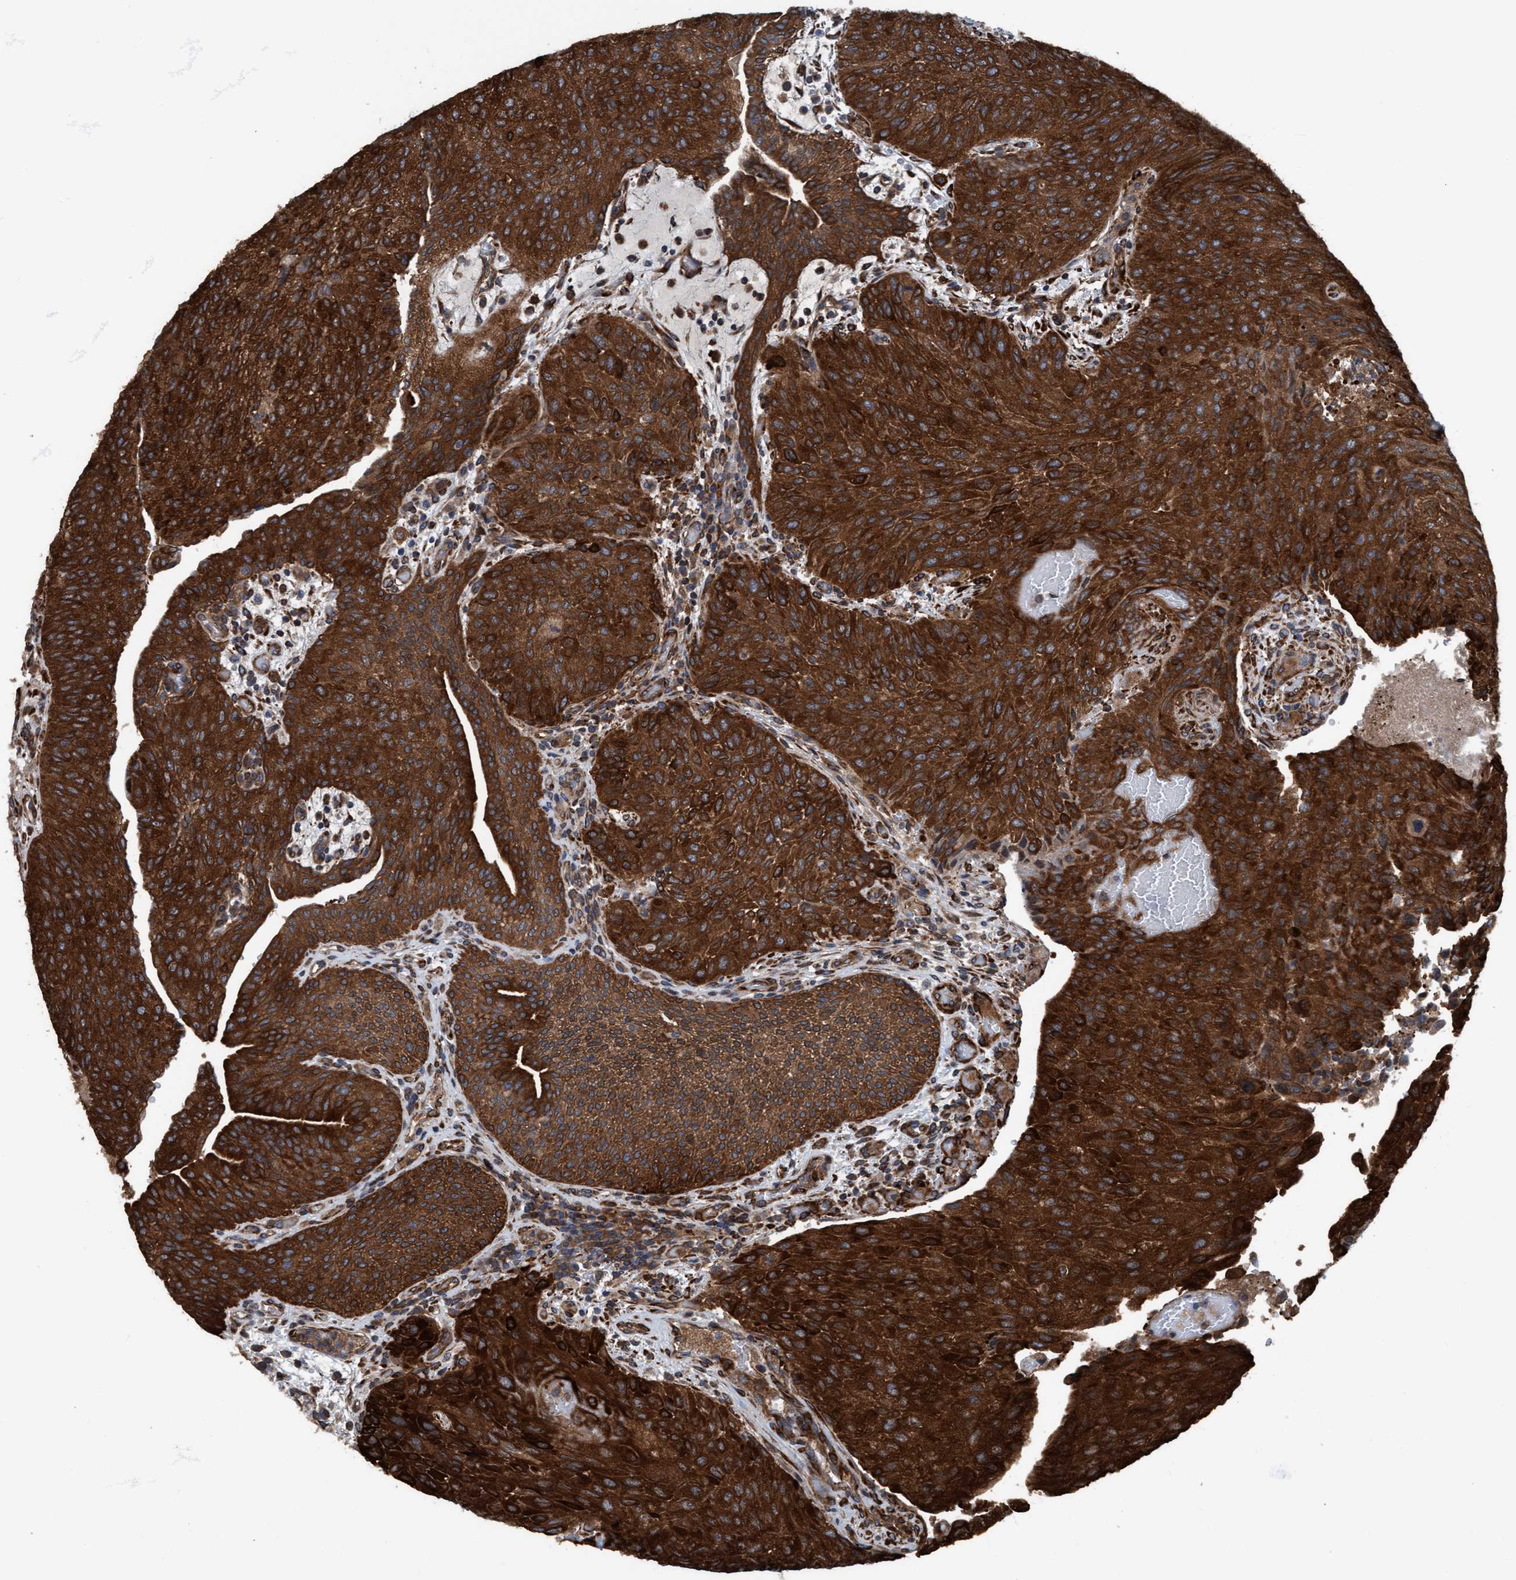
{"staining": {"intensity": "strong", "quantity": ">75%", "location": "cytoplasmic/membranous"}, "tissue": "urothelial cancer", "cell_type": "Tumor cells", "image_type": "cancer", "snomed": [{"axis": "morphology", "description": "Urothelial carcinoma, Low grade"}, {"axis": "morphology", "description": "Urothelial carcinoma, High grade"}, {"axis": "topography", "description": "Urinary bladder"}], "caption": "Strong cytoplasmic/membranous protein staining is appreciated in about >75% of tumor cells in urothelial cancer. (DAB (3,3'-diaminobenzidine) IHC with brightfield microscopy, high magnification).", "gene": "NMT1", "patient": {"sex": "male", "age": 35}}